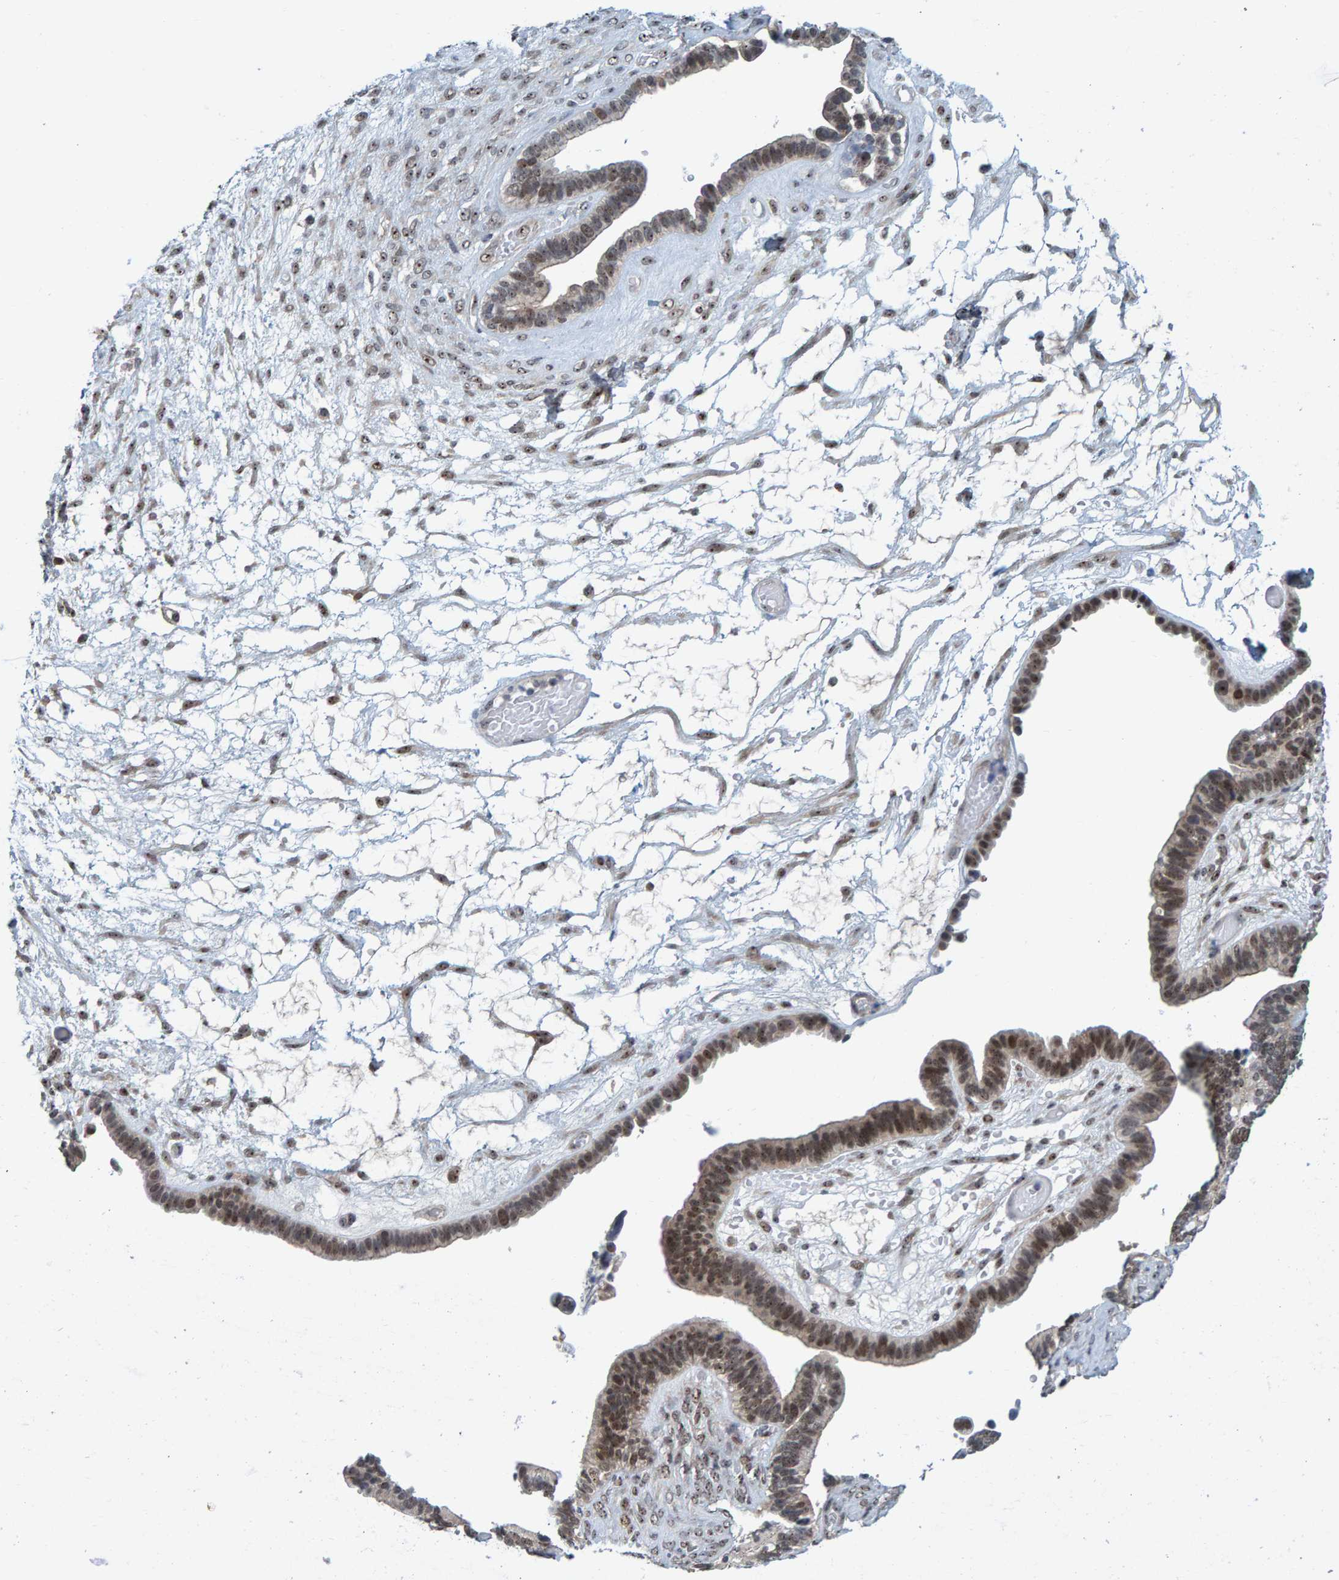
{"staining": {"intensity": "weak", "quantity": ">75%", "location": "nuclear"}, "tissue": "ovarian cancer", "cell_type": "Tumor cells", "image_type": "cancer", "snomed": [{"axis": "morphology", "description": "Cystadenocarcinoma, serous, NOS"}, {"axis": "topography", "description": "Ovary"}], "caption": "An image showing weak nuclear expression in about >75% of tumor cells in ovarian serous cystadenocarcinoma, as visualized by brown immunohistochemical staining.", "gene": "POLR1E", "patient": {"sex": "female", "age": 56}}